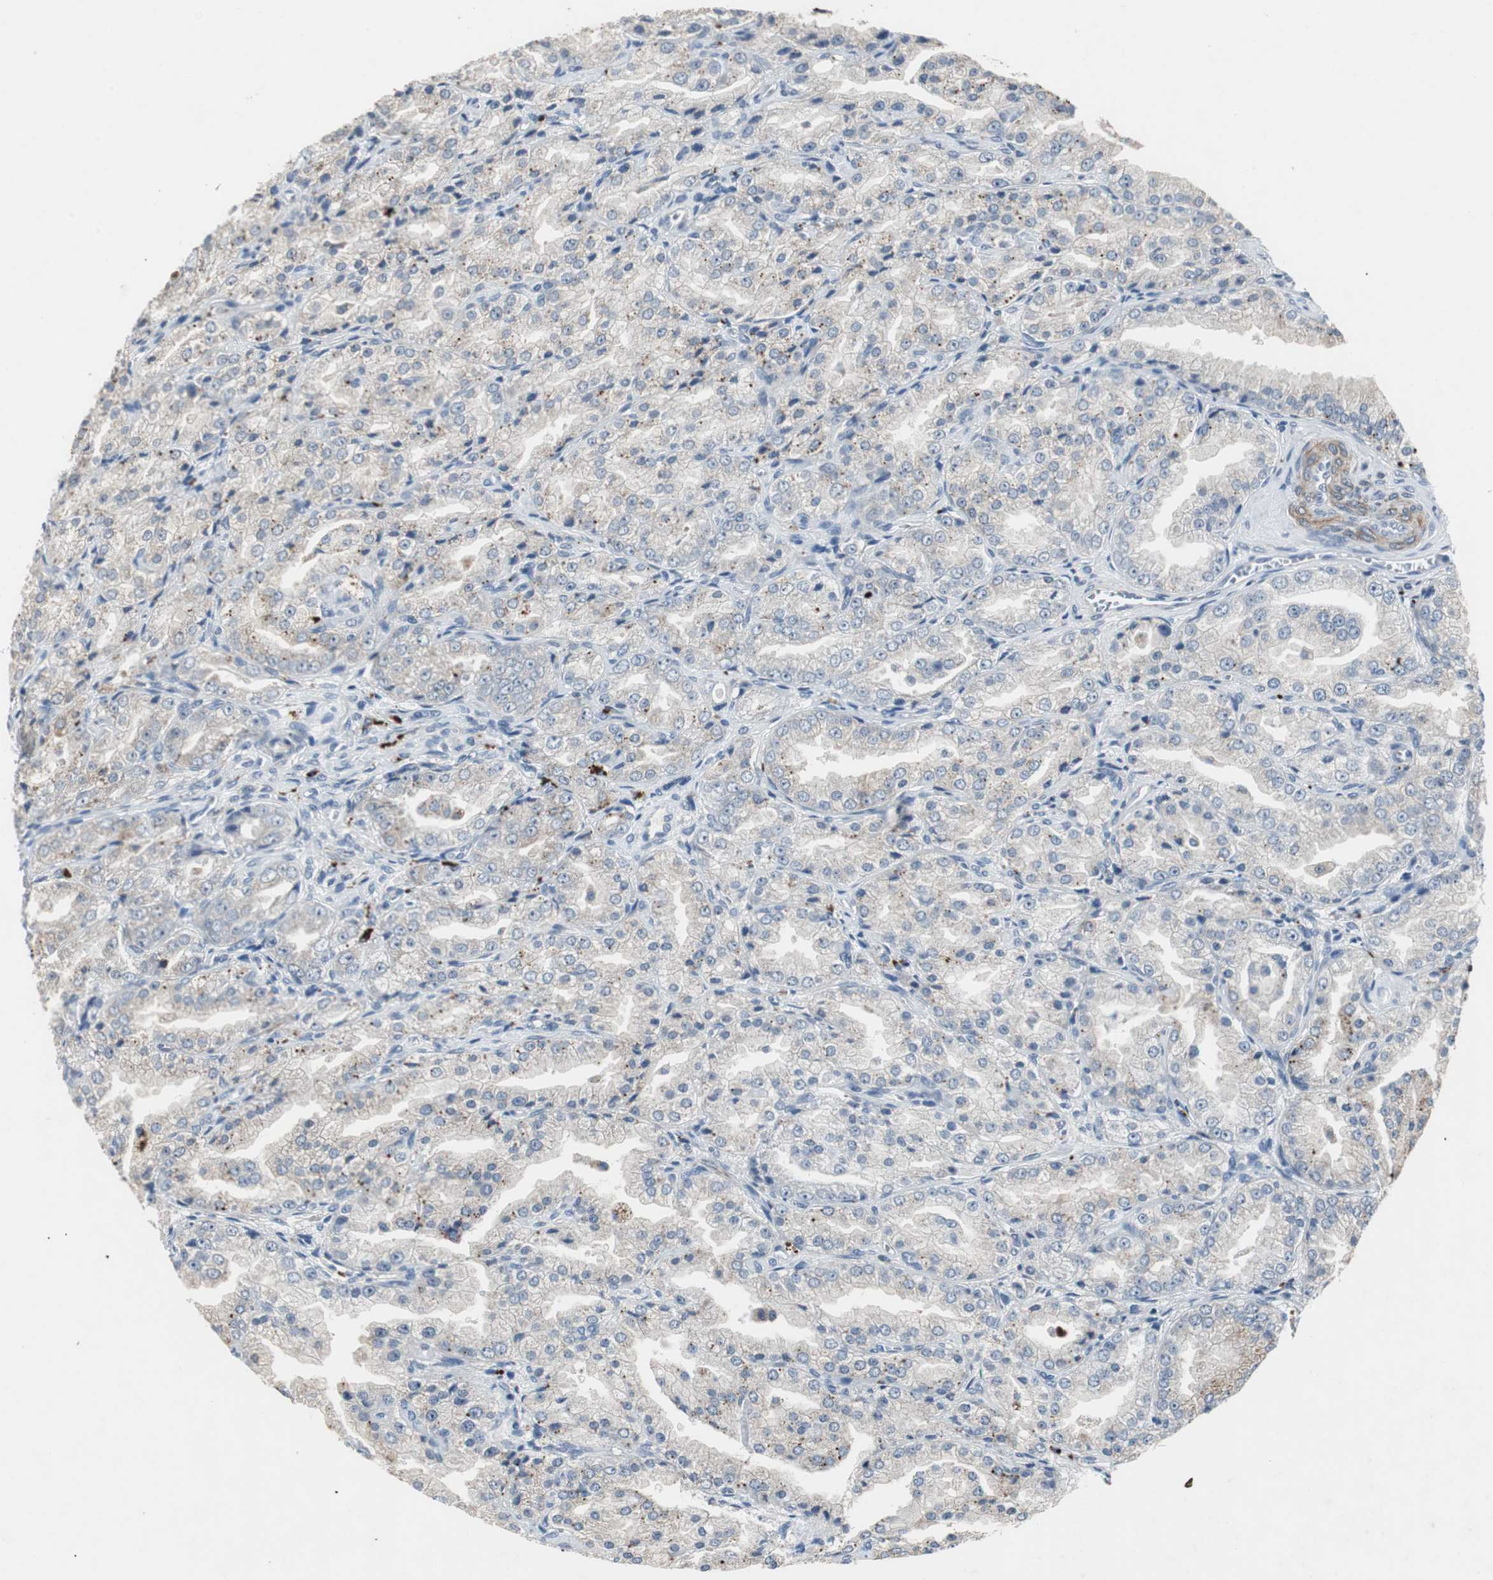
{"staining": {"intensity": "strong", "quantity": "<25%", "location": "cytoplasmic/membranous"}, "tissue": "prostate cancer", "cell_type": "Tumor cells", "image_type": "cancer", "snomed": [{"axis": "morphology", "description": "Adenocarcinoma, High grade"}, {"axis": "topography", "description": "Prostate"}], "caption": "Strong cytoplasmic/membranous expression is present in approximately <25% of tumor cells in prostate cancer (adenocarcinoma (high-grade)). (Stains: DAB in brown, nuclei in blue, Microscopy: brightfield microscopy at high magnification).", "gene": "PCYT1B", "patient": {"sex": "male", "age": 61}}